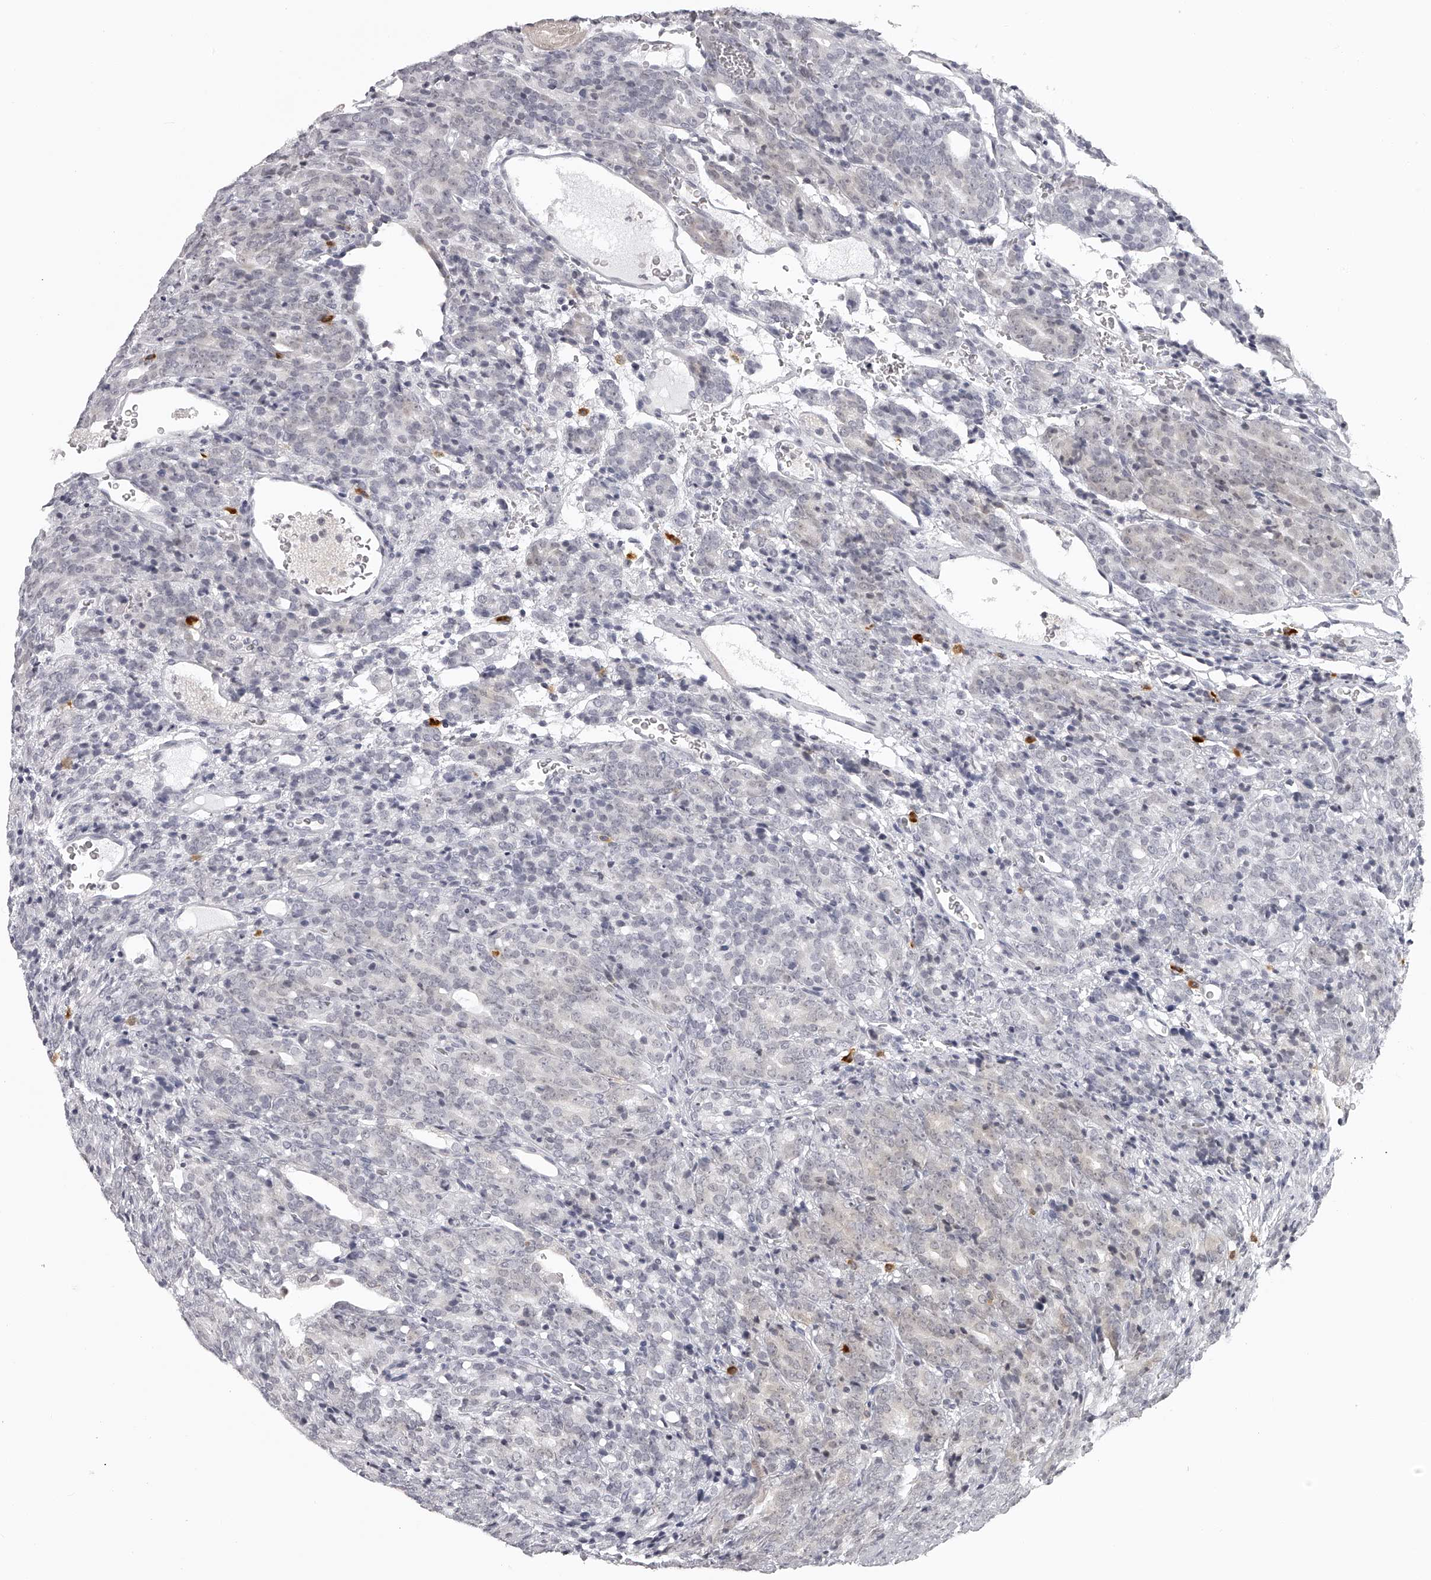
{"staining": {"intensity": "negative", "quantity": "none", "location": "none"}, "tissue": "prostate cancer", "cell_type": "Tumor cells", "image_type": "cancer", "snomed": [{"axis": "morphology", "description": "Adenocarcinoma, High grade"}, {"axis": "topography", "description": "Prostate"}], "caption": "This image is of prostate cancer (adenocarcinoma (high-grade)) stained with IHC to label a protein in brown with the nuclei are counter-stained blue. There is no staining in tumor cells.", "gene": "SEC11C", "patient": {"sex": "male", "age": 62}}